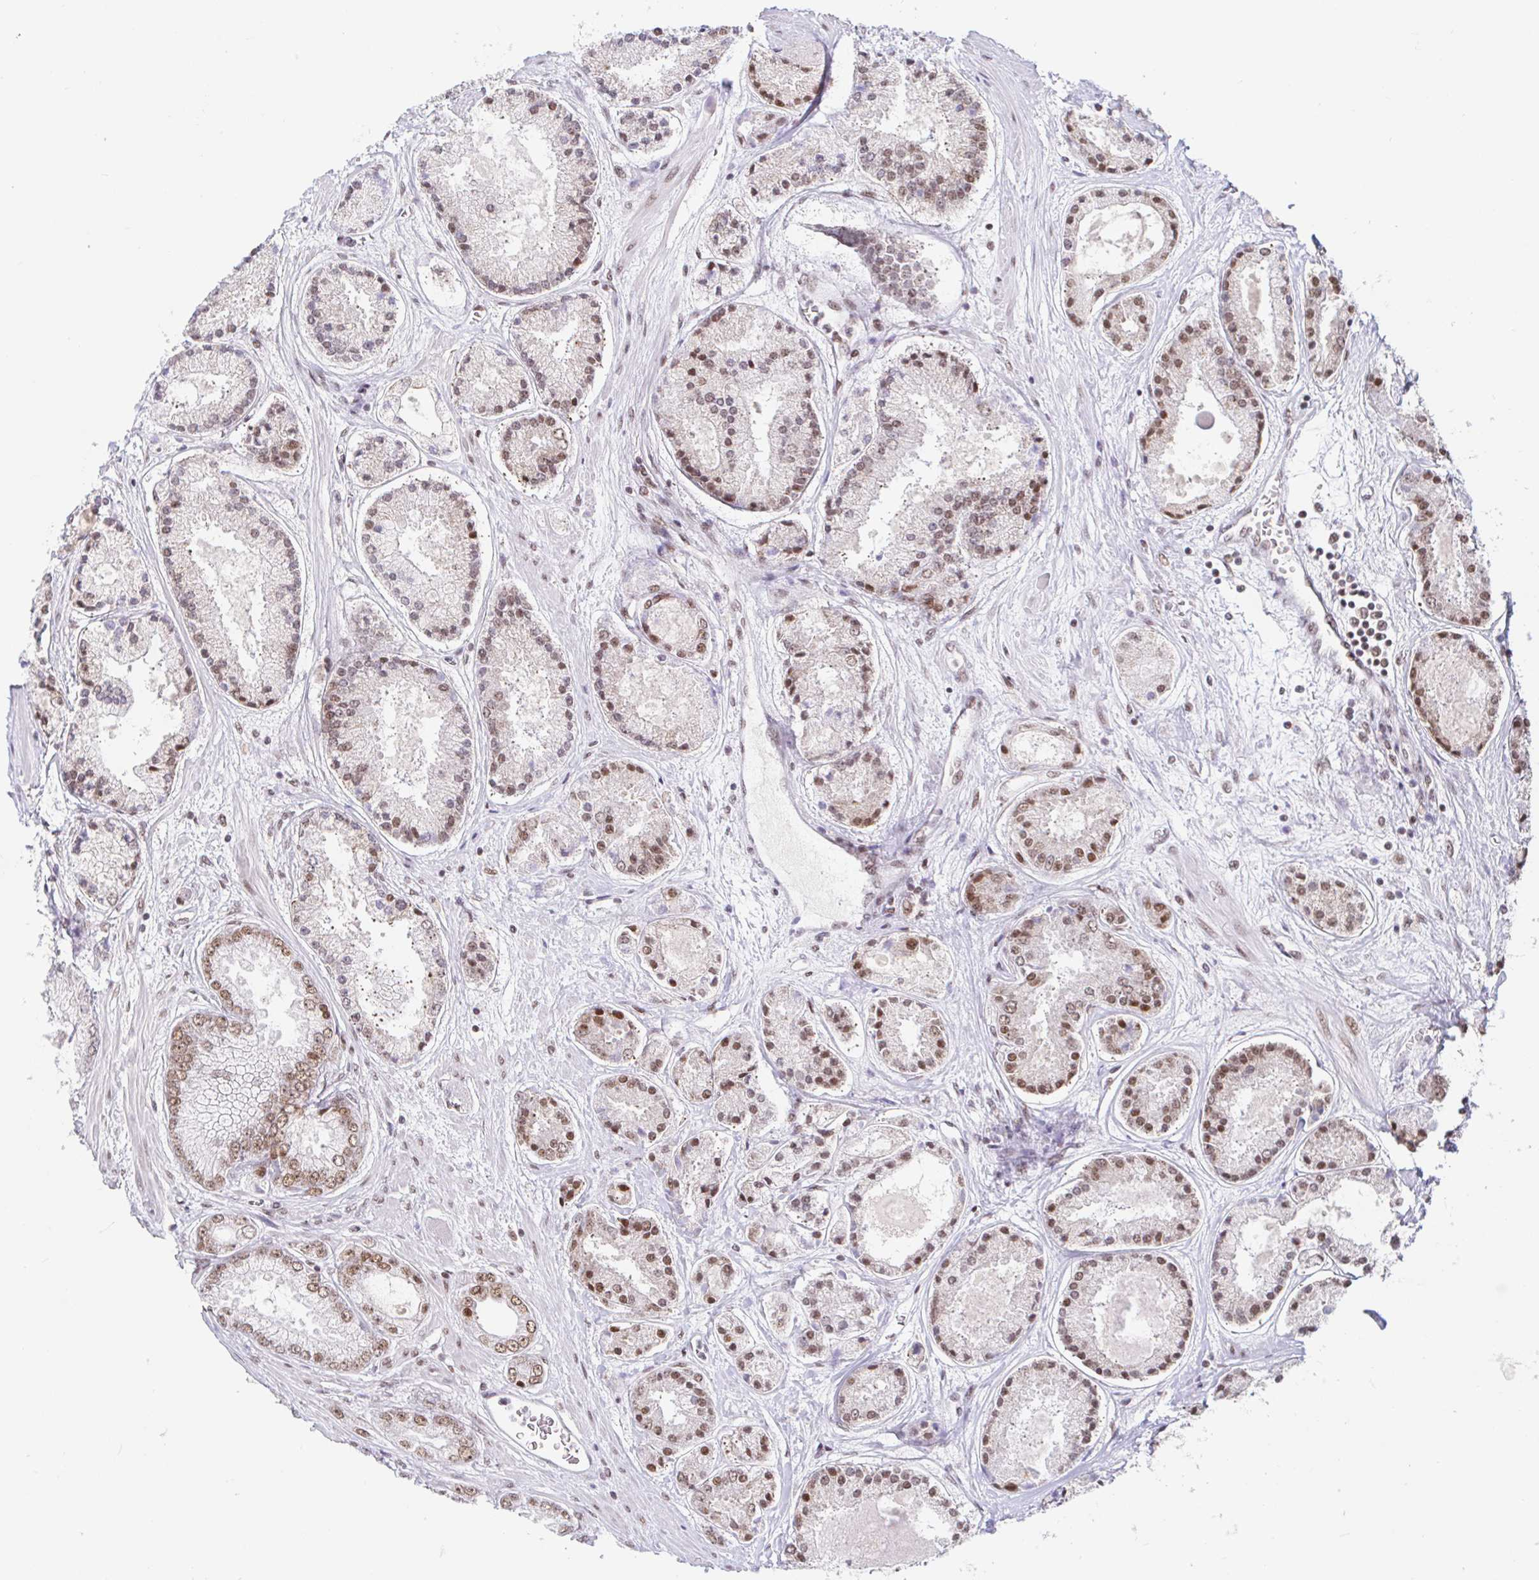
{"staining": {"intensity": "moderate", "quantity": "25%-75%", "location": "nuclear"}, "tissue": "prostate cancer", "cell_type": "Tumor cells", "image_type": "cancer", "snomed": [{"axis": "morphology", "description": "Adenocarcinoma, High grade"}, {"axis": "topography", "description": "Prostate"}], "caption": "Prostate cancer (adenocarcinoma (high-grade)) stained with immunohistochemistry (IHC) shows moderate nuclear positivity in approximately 25%-75% of tumor cells. The protein is shown in brown color, while the nuclei are stained blue.", "gene": "RBMX", "patient": {"sex": "male", "age": 67}}